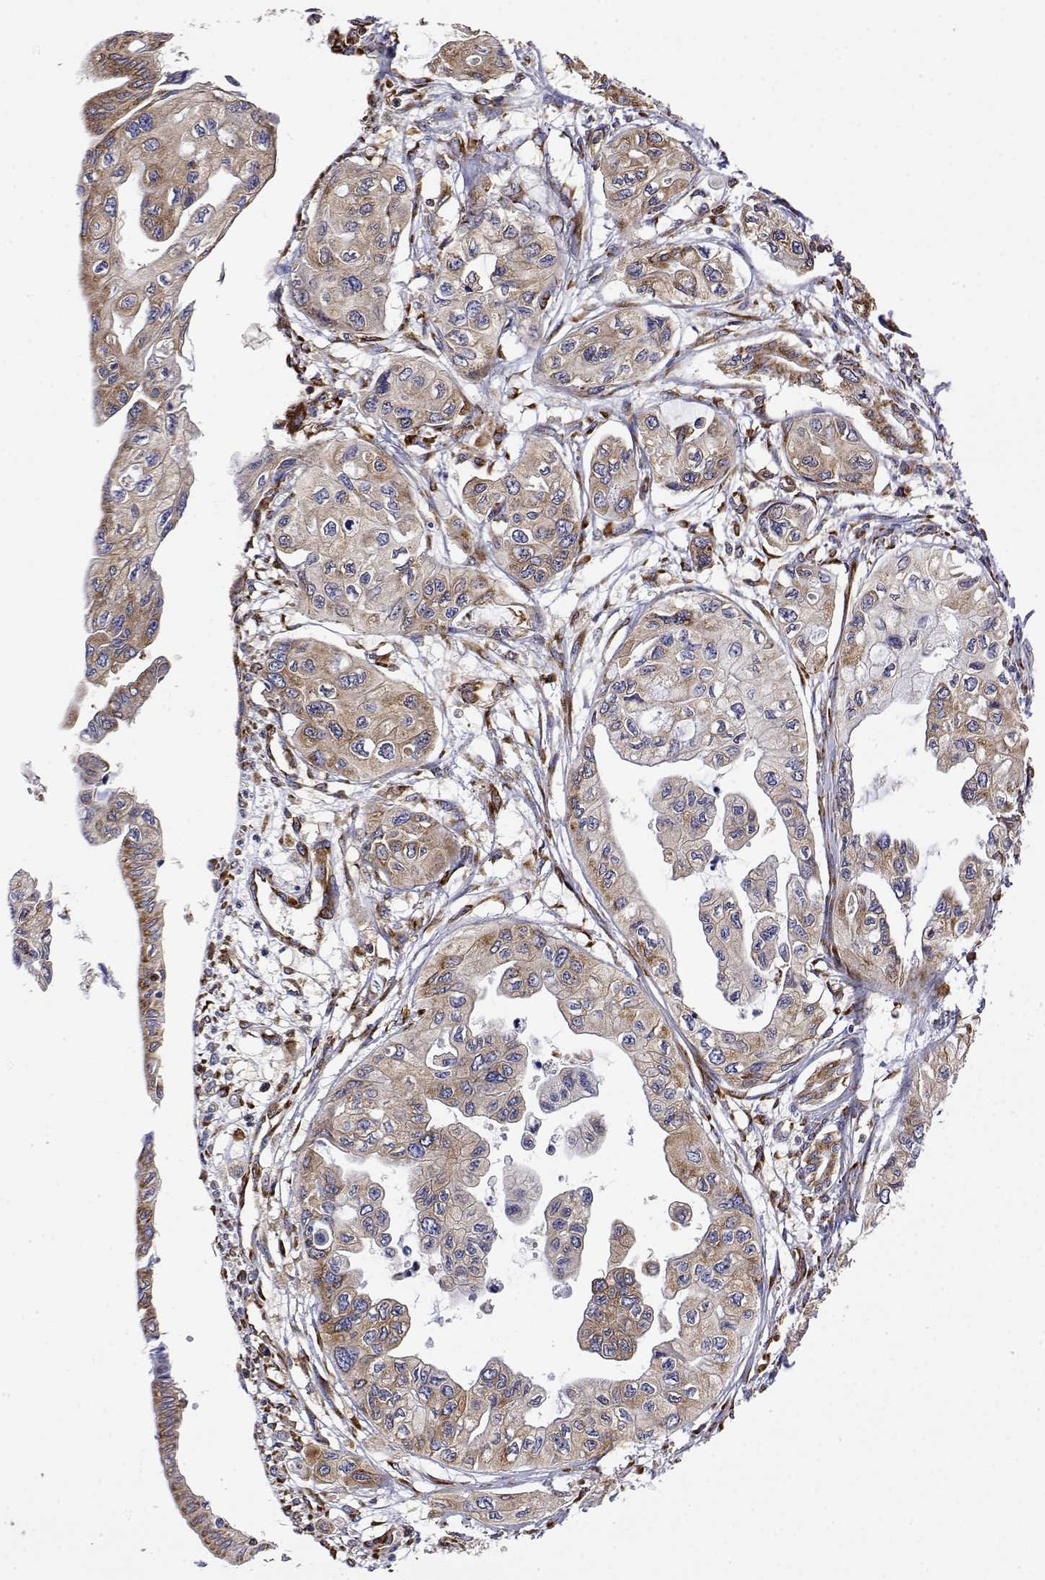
{"staining": {"intensity": "moderate", "quantity": "25%-75%", "location": "cytoplasmic/membranous"}, "tissue": "pancreatic cancer", "cell_type": "Tumor cells", "image_type": "cancer", "snomed": [{"axis": "morphology", "description": "Adenocarcinoma, NOS"}, {"axis": "topography", "description": "Pancreas"}], "caption": "An immunohistochemistry image of neoplastic tissue is shown. Protein staining in brown shows moderate cytoplasmic/membranous positivity in pancreatic adenocarcinoma within tumor cells. (IHC, brightfield microscopy, high magnification).", "gene": "EEF1G", "patient": {"sex": "female", "age": 76}}